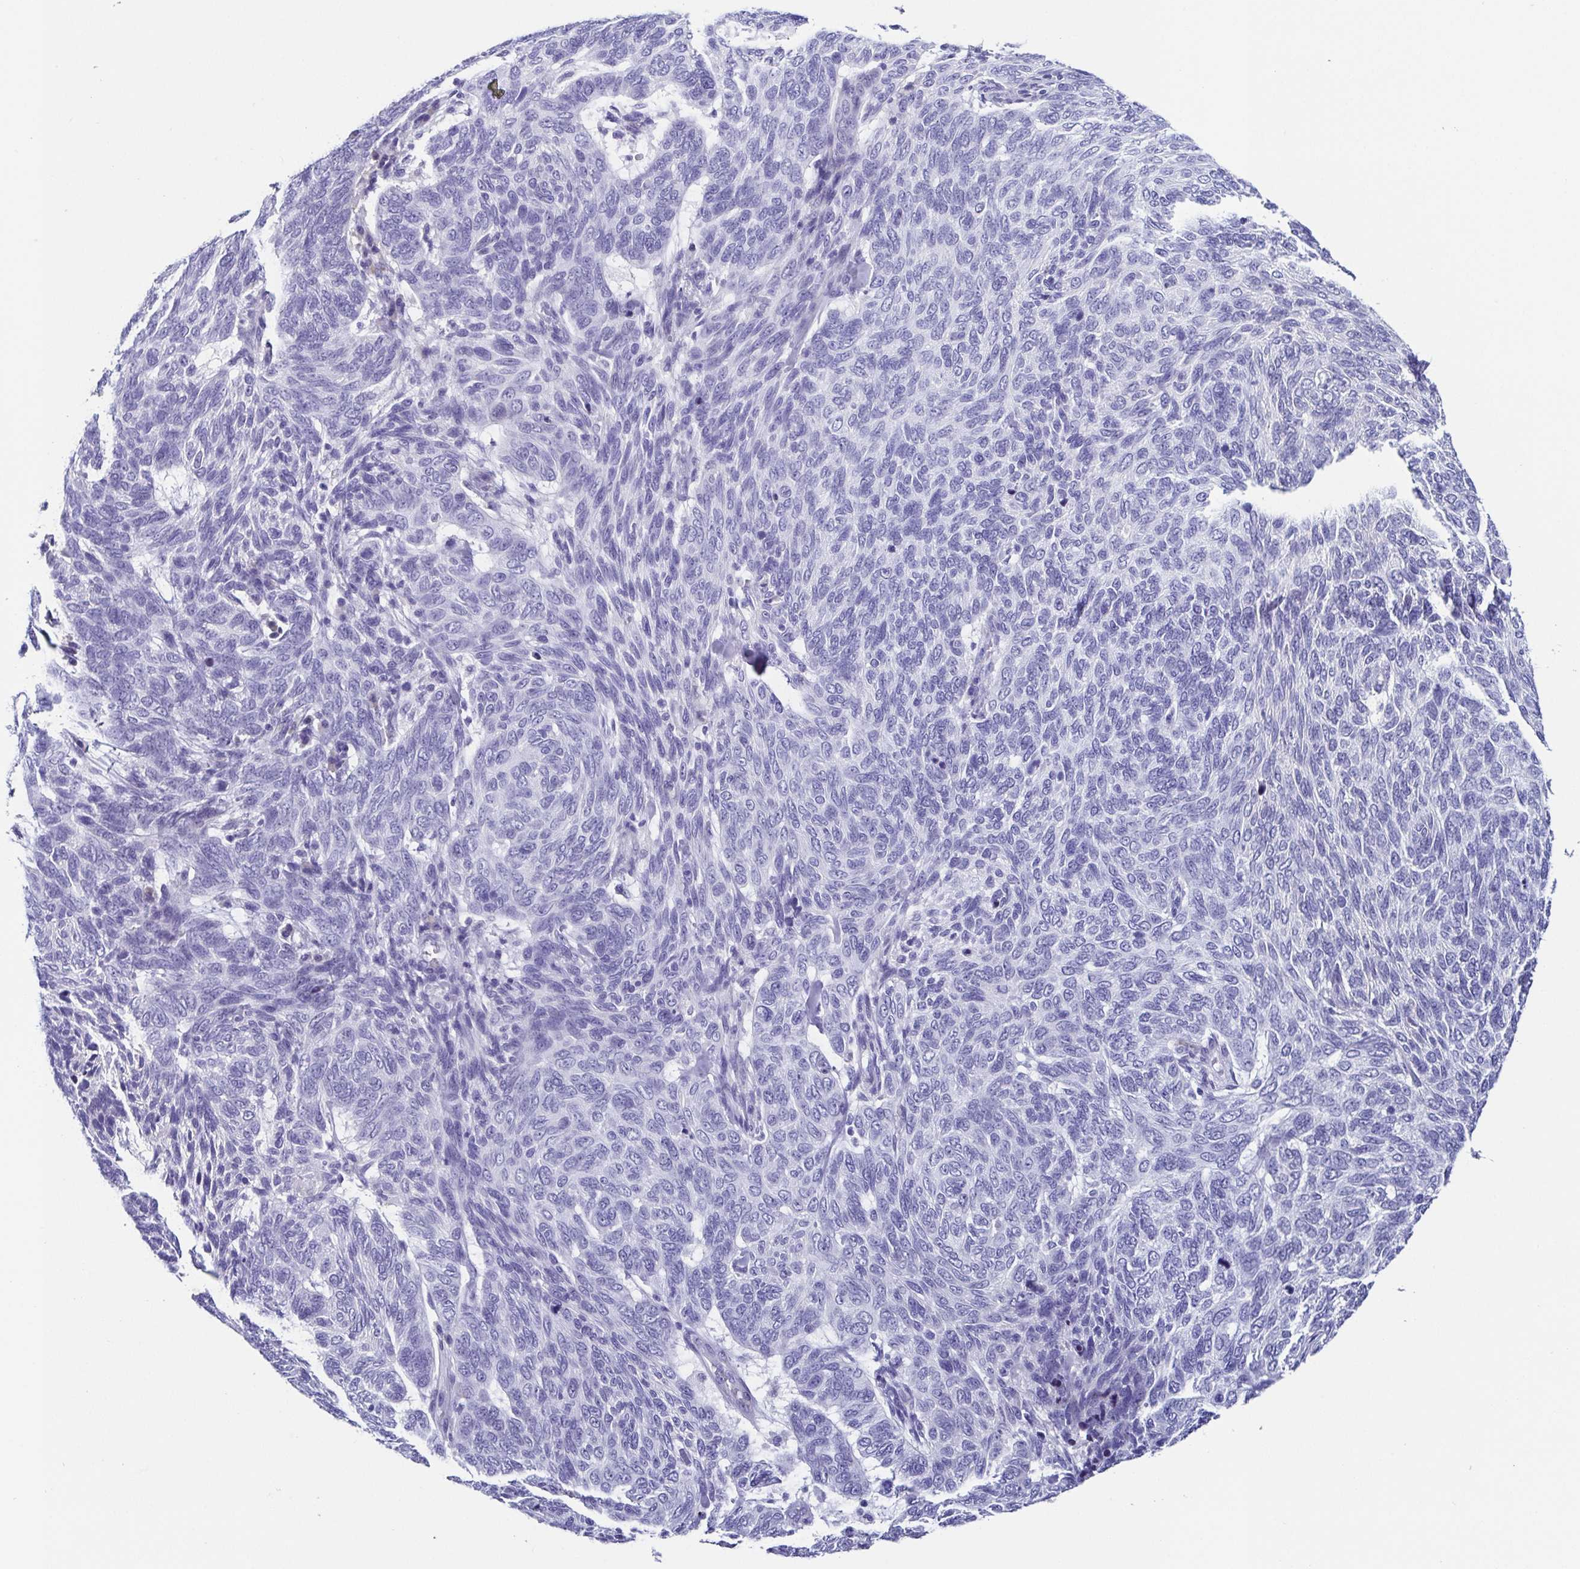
{"staining": {"intensity": "negative", "quantity": "none", "location": "none"}, "tissue": "skin cancer", "cell_type": "Tumor cells", "image_type": "cancer", "snomed": [{"axis": "morphology", "description": "Basal cell carcinoma"}, {"axis": "topography", "description": "Skin"}], "caption": "There is no significant expression in tumor cells of basal cell carcinoma (skin). The staining is performed using DAB brown chromogen with nuclei counter-stained in using hematoxylin.", "gene": "TNNT2", "patient": {"sex": "female", "age": 65}}